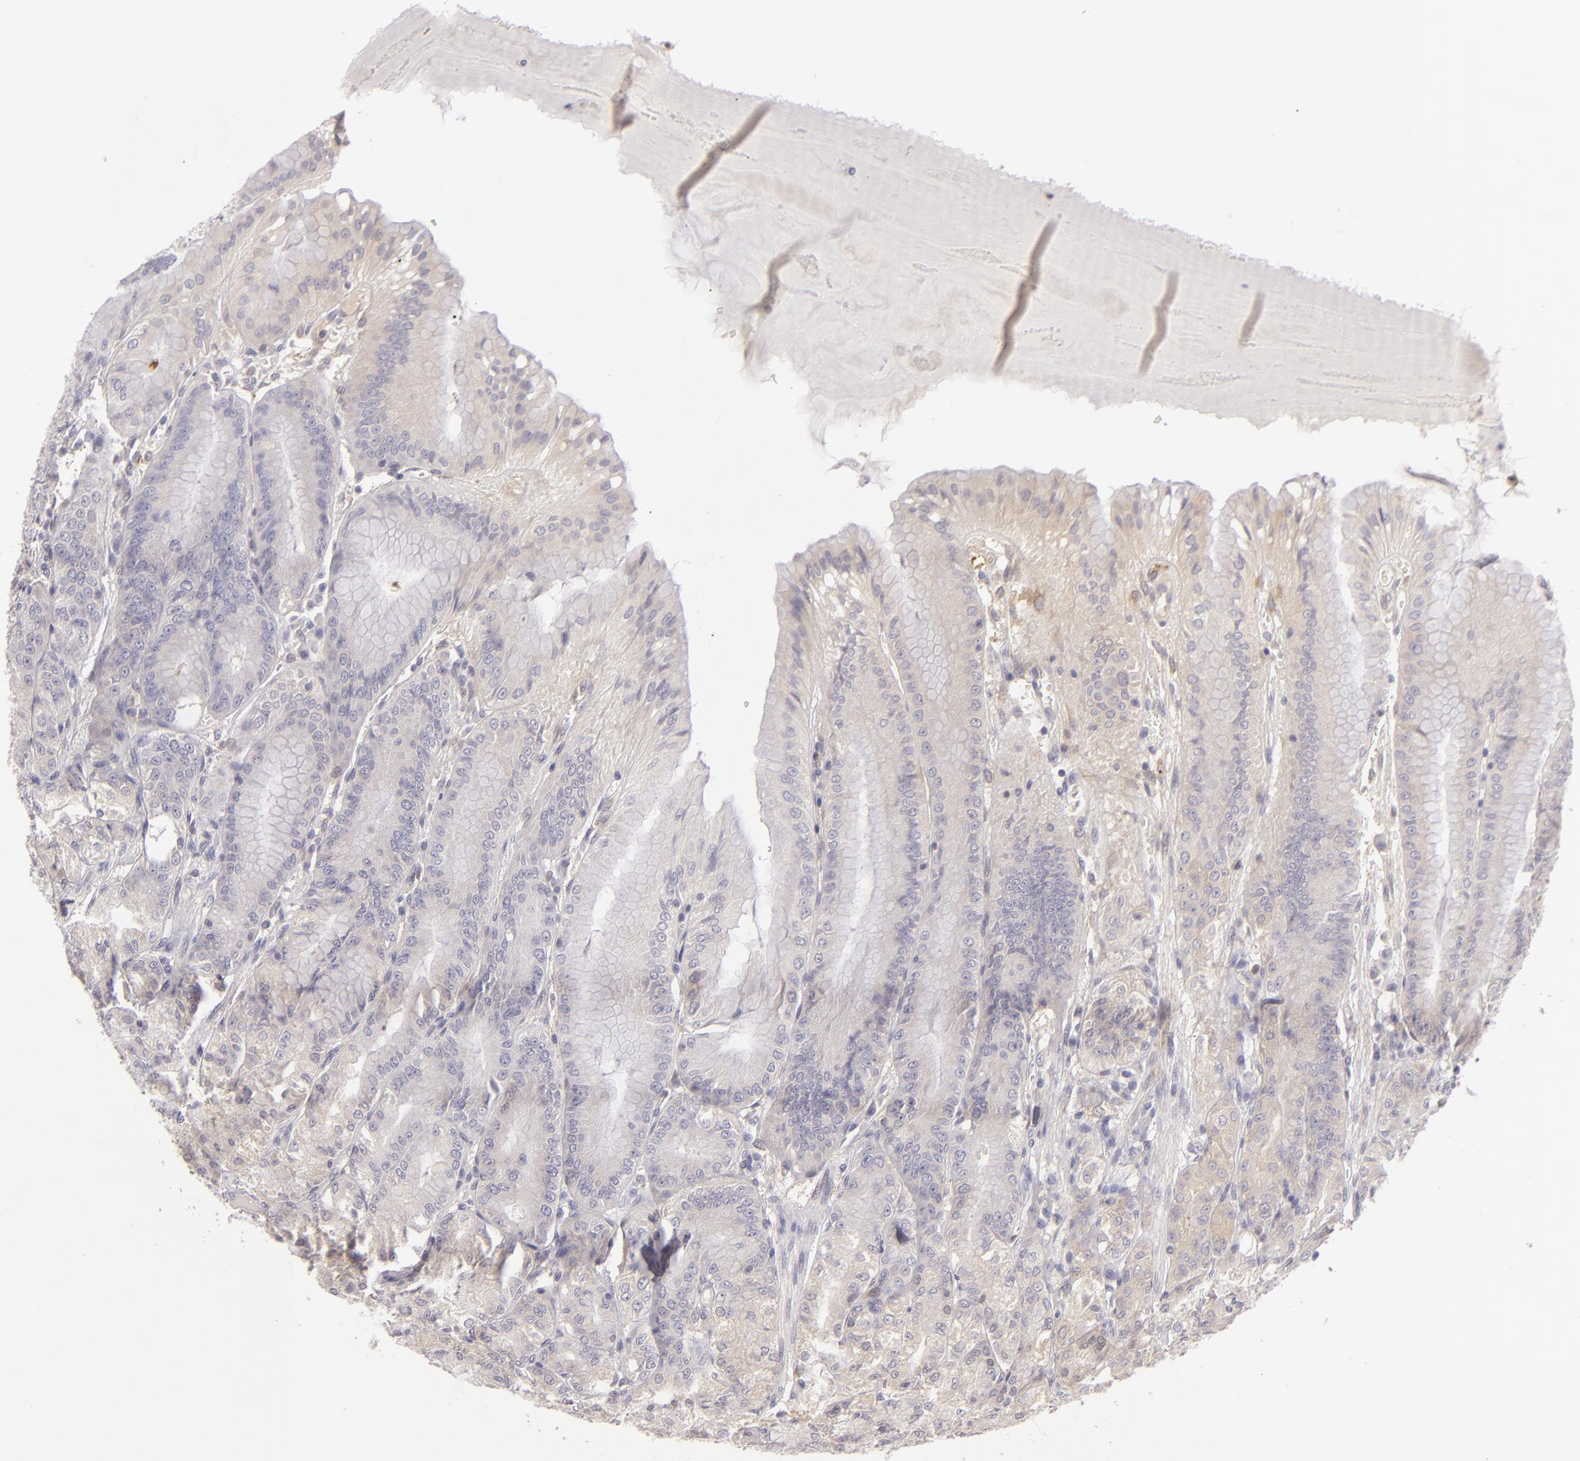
{"staining": {"intensity": "moderate", "quantity": ">75%", "location": "cytoplasmic/membranous"}, "tissue": "stomach", "cell_type": "Glandular cells", "image_type": "normal", "snomed": [{"axis": "morphology", "description": "Normal tissue, NOS"}, {"axis": "topography", "description": "Stomach, lower"}], "caption": "Protein staining of unremarkable stomach exhibits moderate cytoplasmic/membranous expression in about >75% of glandular cells. The staining was performed using DAB to visualize the protein expression in brown, while the nuclei were stained in blue with hematoxylin (Magnification: 20x).", "gene": "MMP10", "patient": {"sex": "male", "age": 71}}